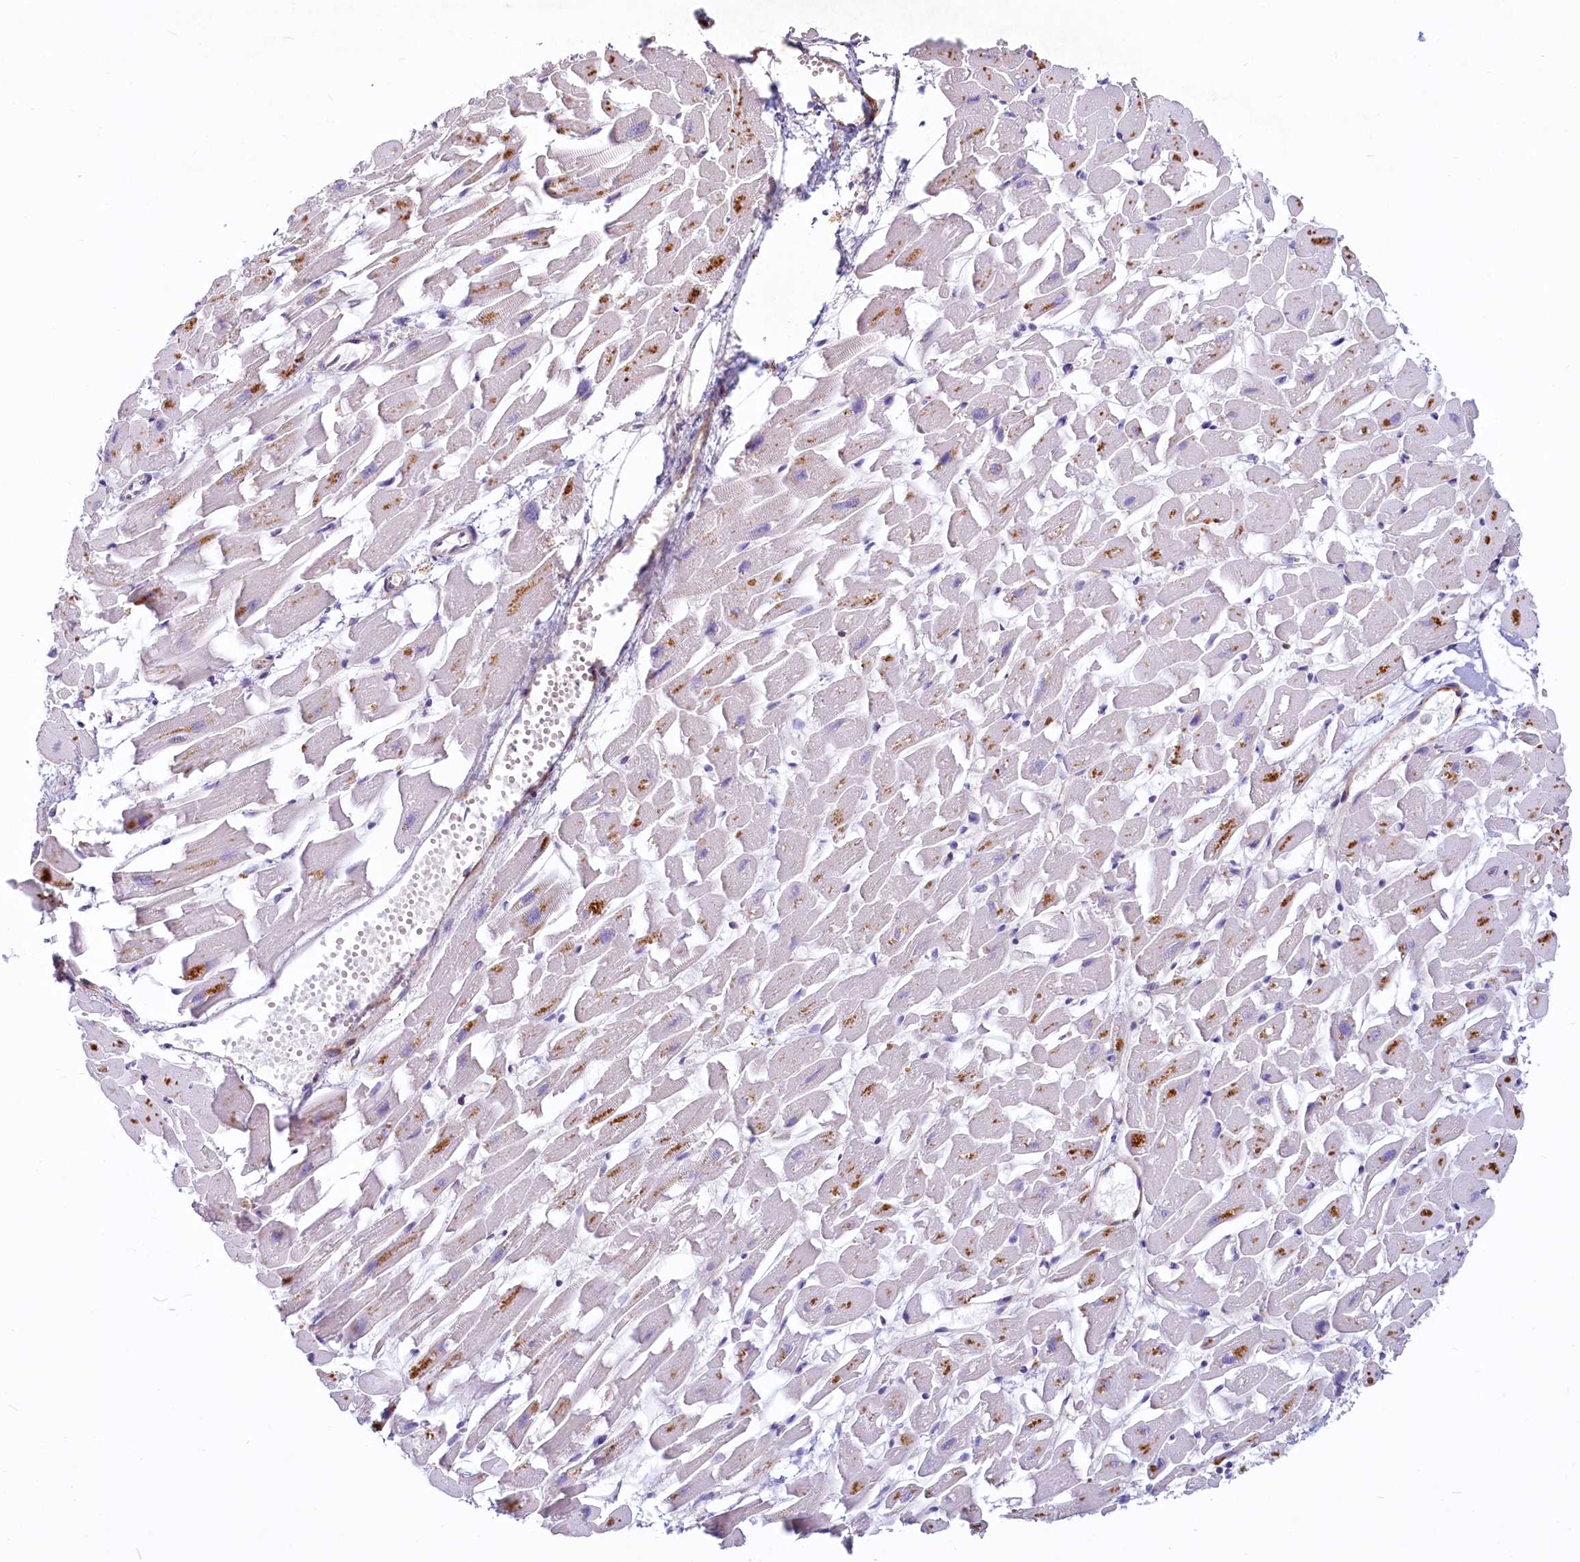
{"staining": {"intensity": "negative", "quantity": "none", "location": "none"}, "tissue": "heart muscle", "cell_type": "Cardiomyocytes", "image_type": "normal", "snomed": [{"axis": "morphology", "description": "Normal tissue, NOS"}, {"axis": "topography", "description": "Heart"}], "caption": "Image shows no protein expression in cardiomyocytes of benign heart muscle.", "gene": "PROCR", "patient": {"sex": "female", "age": 64}}